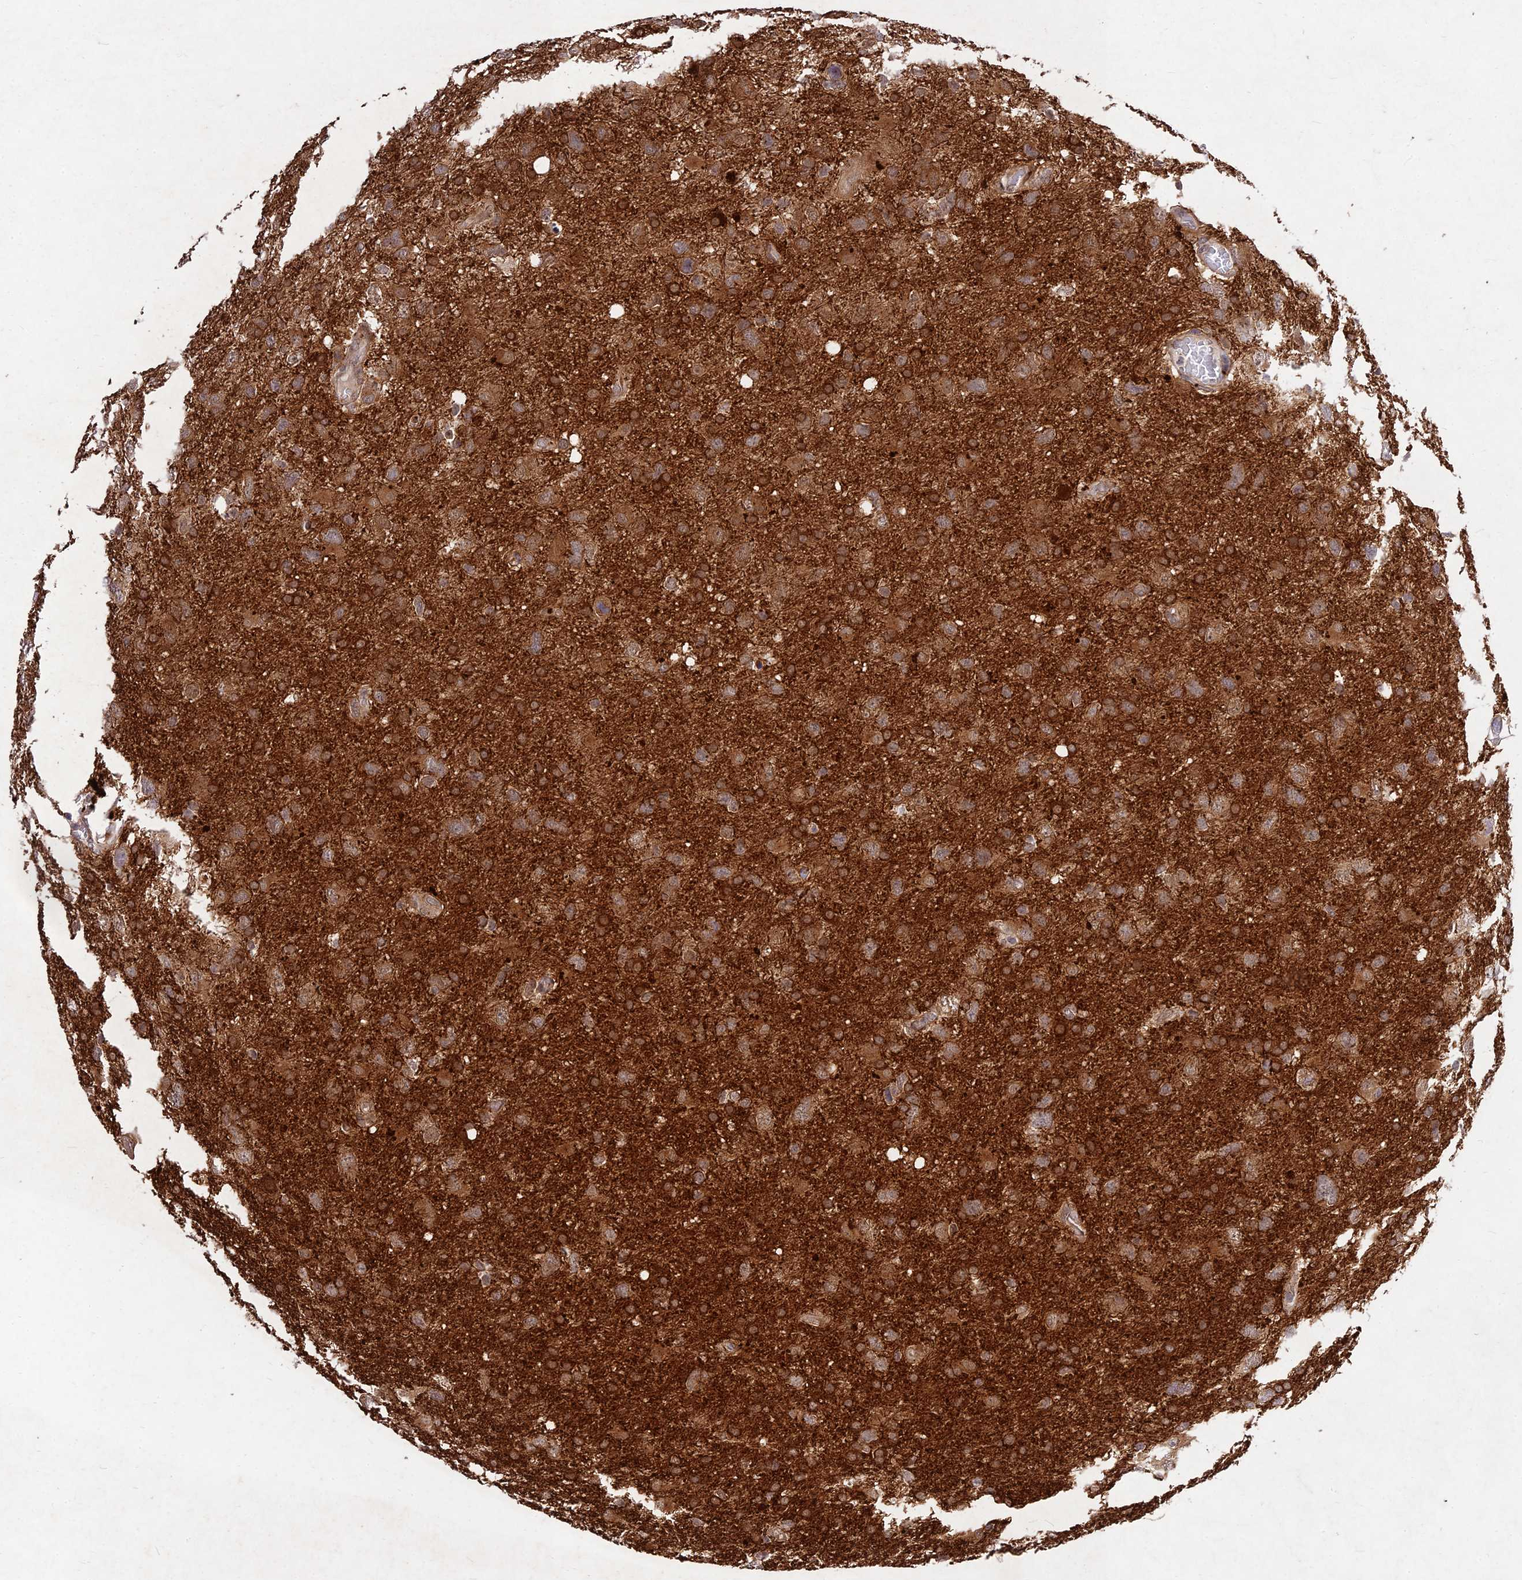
{"staining": {"intensity": "moderate", "quantity": "25%-75%", "location": "cytoplasmic/membranous"}, "tissue": "glioma", "cell_type": "Tumor cells", "image_type": "cancer", "snomed": [{"axis": "morphology", "description": "Glioma, malignant, High grade"}, {"axis": "topography", "description": "Brain"}], "caption": "An image of malignant glioma (high-grade) stained for a protein reveals moderate cytoplasmic/membranous brown staining in tumor cells.", "gene": "MKKS", "patient": {"sex": "male", "age": 61}}